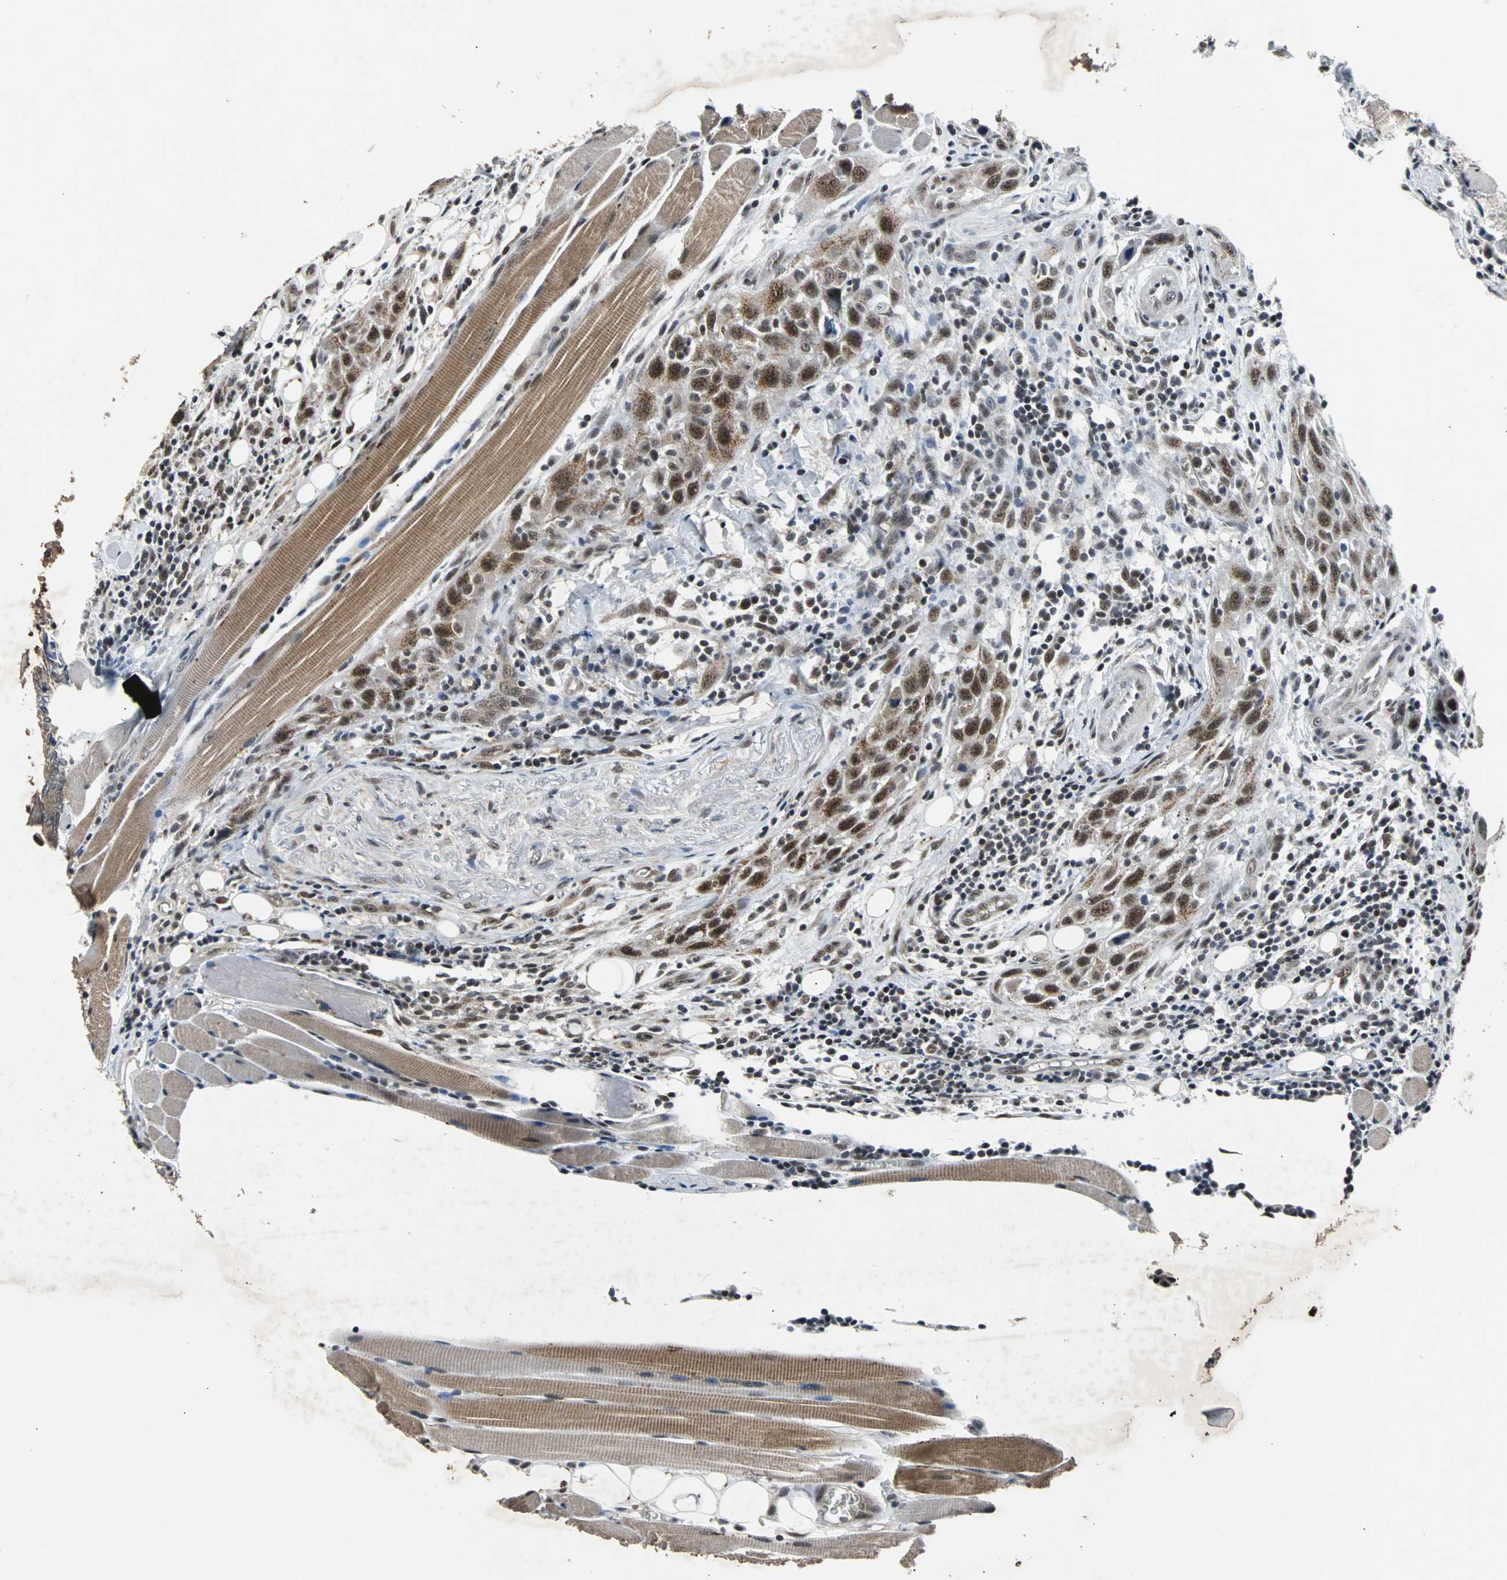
{"staining": {"intensity": "strong", "quantity": ">75%", "location": "nuclear"}, "tissue": "head and neck cancer", "cell_type": "Tumor cells", "image_type": "cancer", "snomed": [{"axis": "morphology", "description": "Squamous cell carcinoma, NOS"}, {"axis": "topography", "description": "Oral tissue"}, {"axis": "topography", "description": "Head-Neck"}], "caption": "Immunohistochemical staining of human head and neck cancer (squamous cell carcinoma) displays strong nuclear protein staining in about >75% of tumor cells.", "gene": "USP28", "patient": {"sex": "female", "age": 50}}